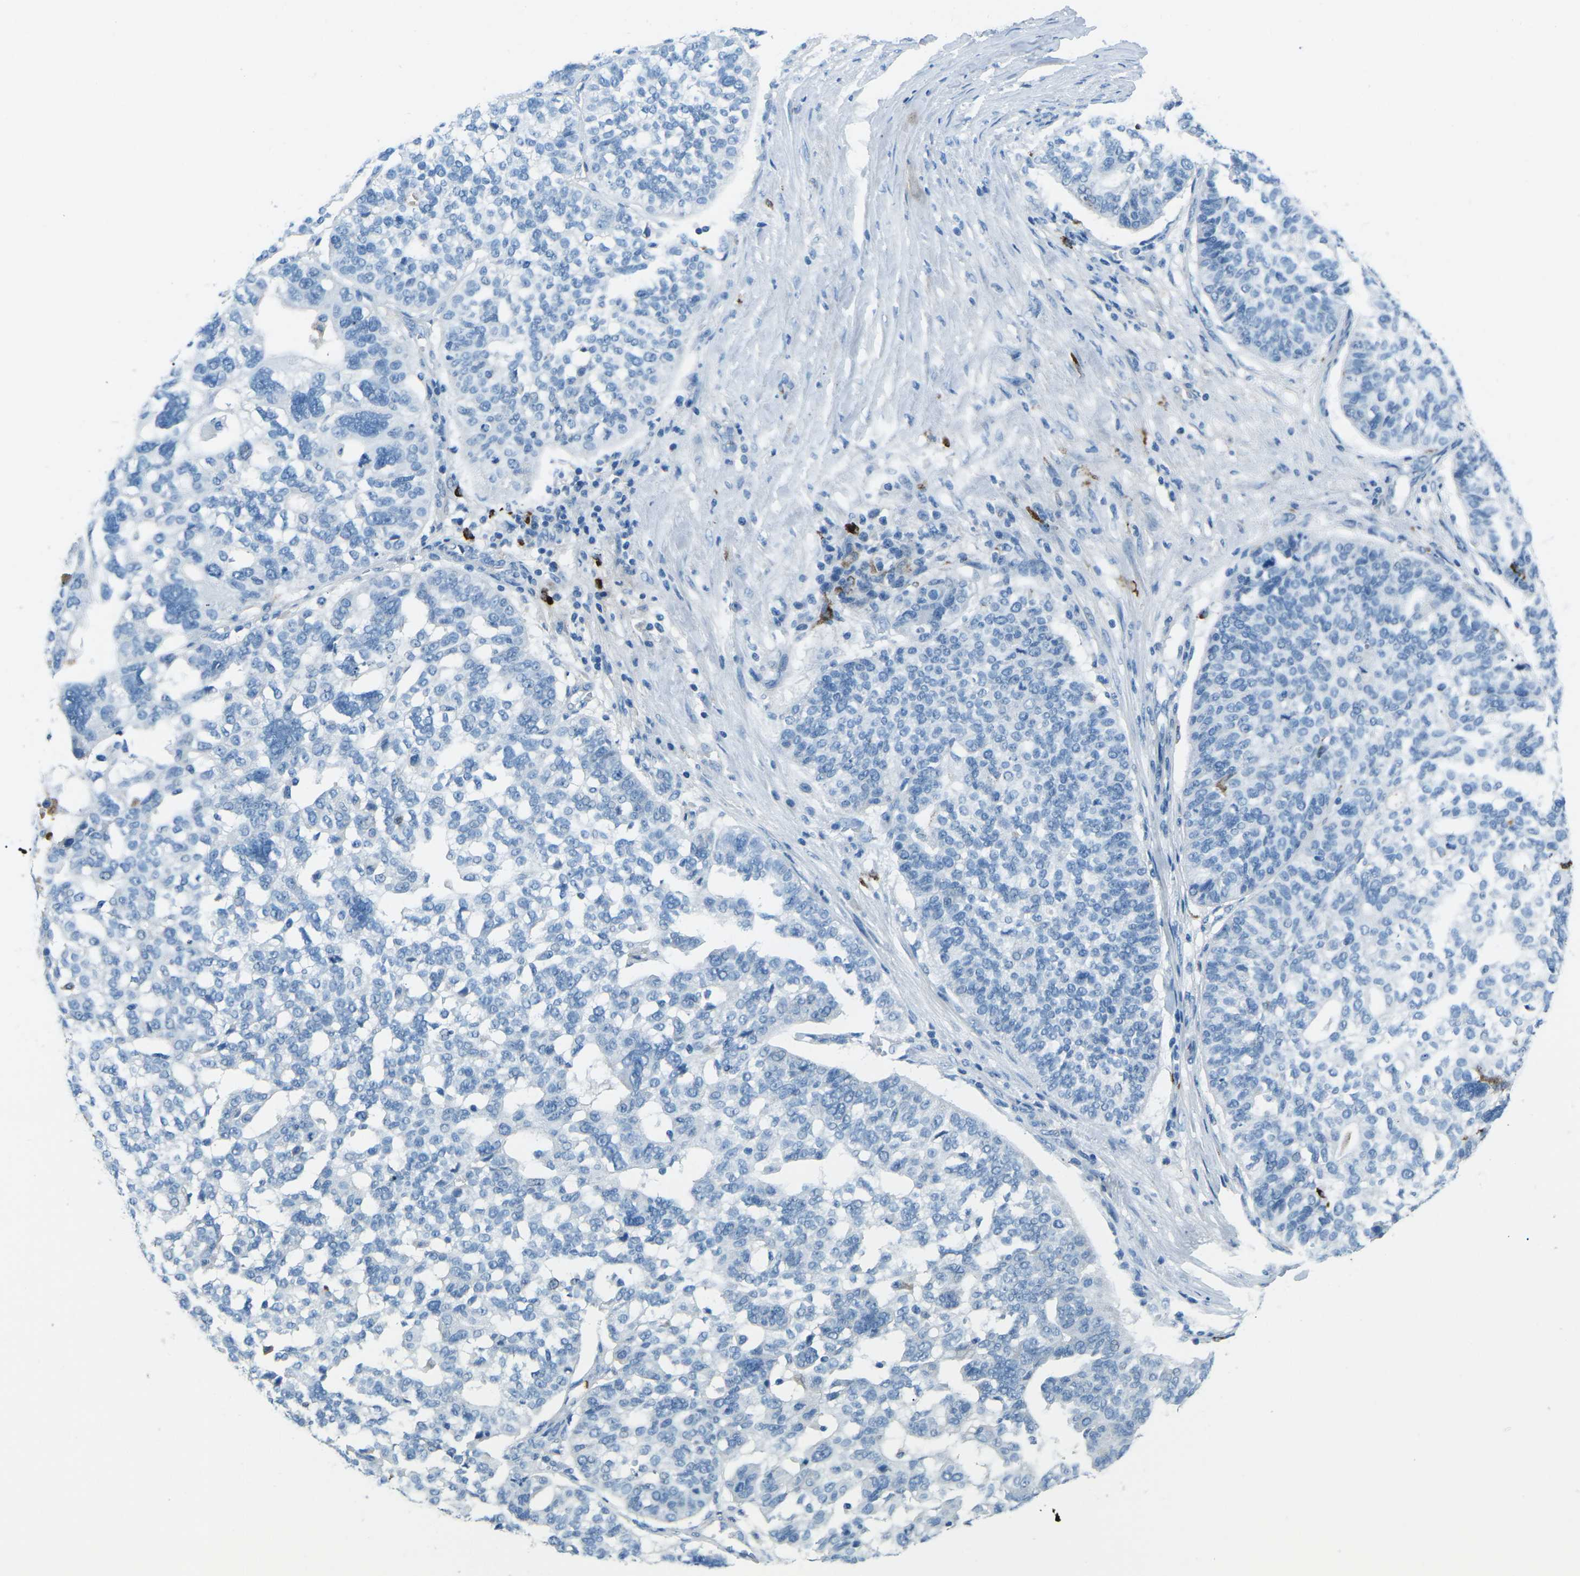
{"staining": {"intensity": "negative", "quantity": "none", "location": "none"}, "tissue": "ovarian cancer", "cell_type": "Tumor cells", "image_type": "cancer", "snomed": [{"axis": "morphology", "description": "Cystadenocarcinoma, serous, NOS"}, {"axis": "topography", "description": "Ovary"}], "caption": "A photomicrograph of serous cystadenocarcinoma (ovarian) stained for a protein demonstrates no brown staining in tumor cells.", "gene": "FCN1", "patient": {"sex": "female", "age": 59}}